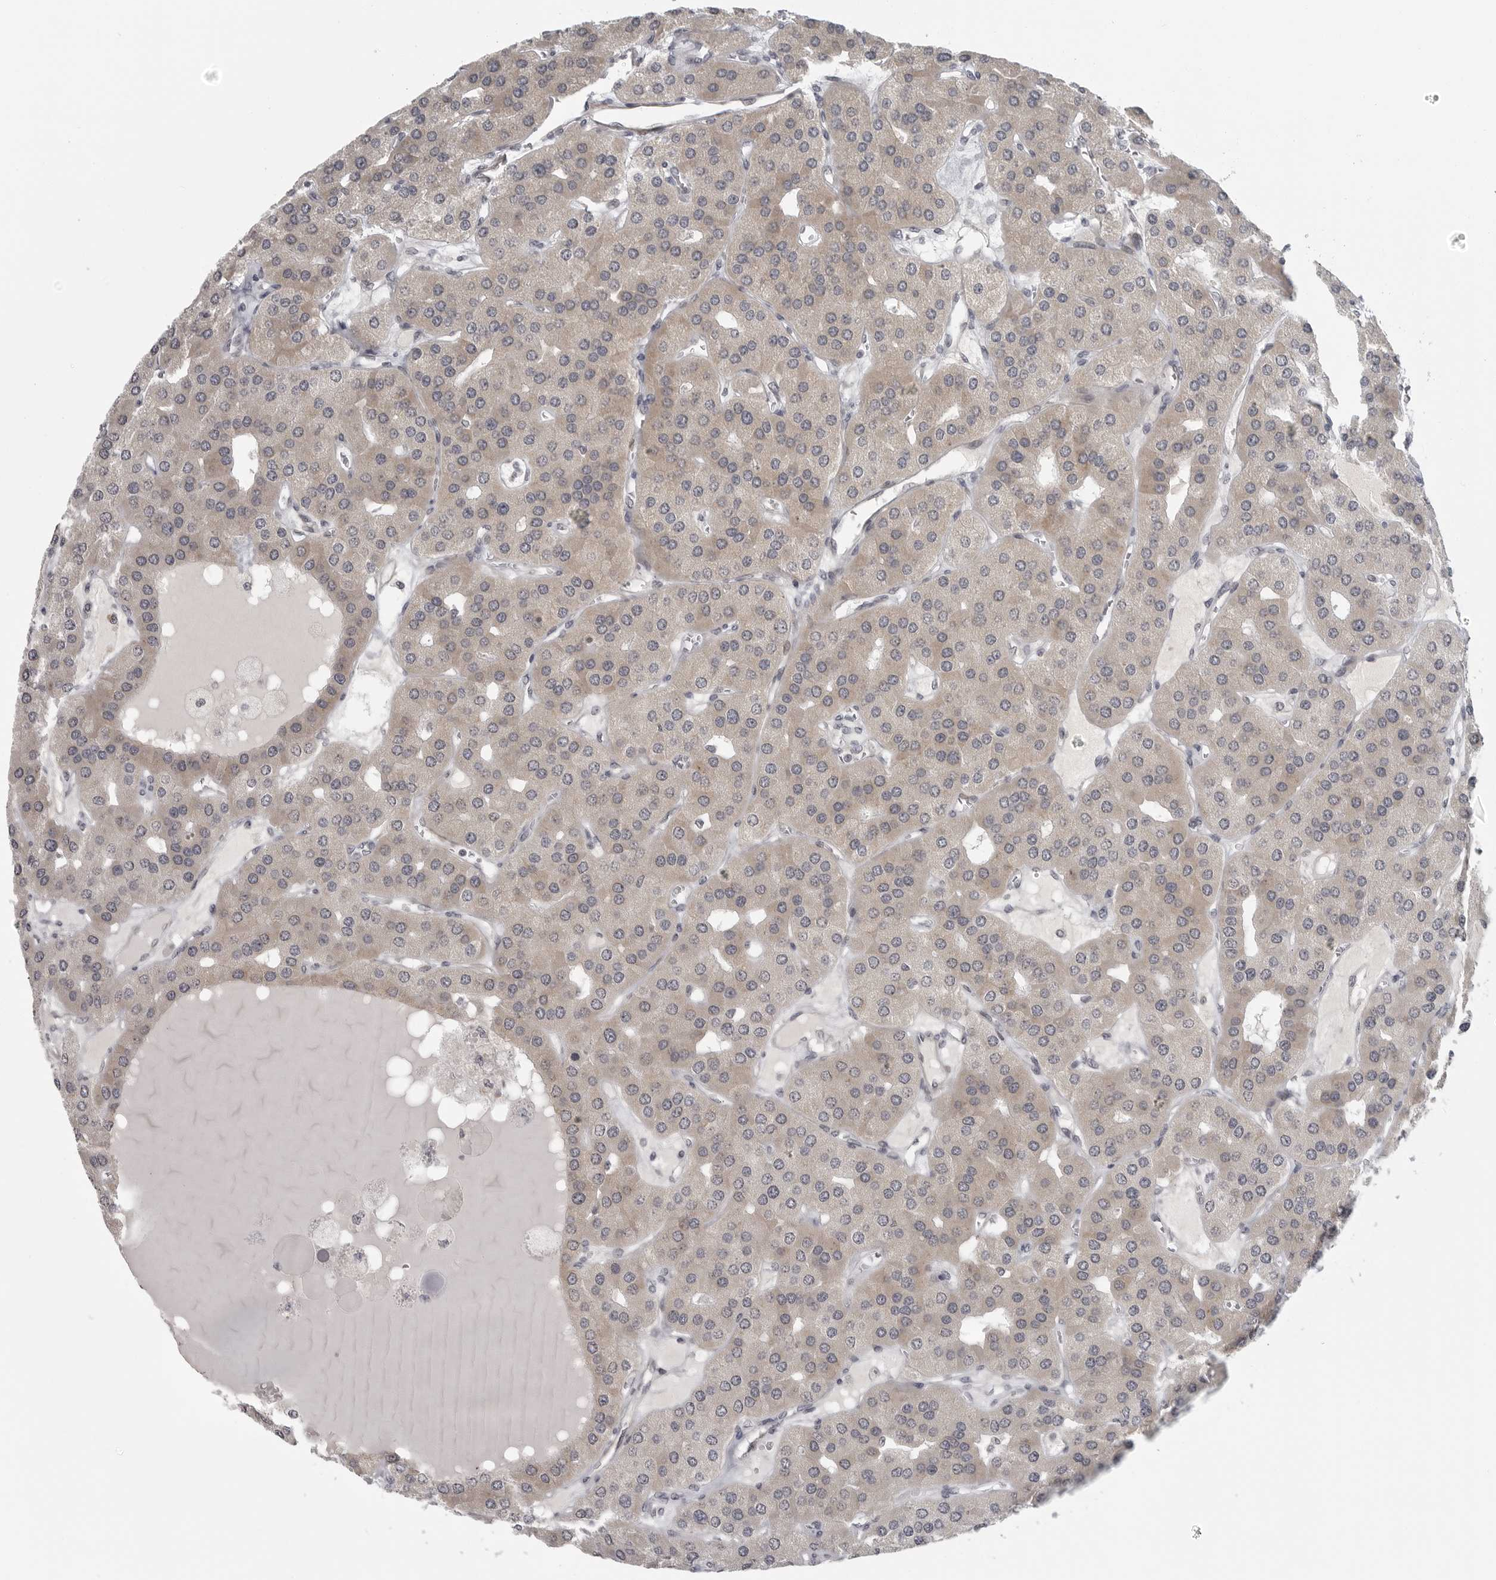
{"staining": {"intensity": "weak", "quantity": "25%-75%", "location": "cytoplasmic/membranous"}, "tissue": "parathyroid gland", "cell_type": "Glandular cells", "image_type": "normal", "snomed": [{"axis": "morphology", "description": "Normal tissue, NOS"}, {"axis": "morphology", "description": "Adenoma, NOS"}, {"axis": "topography", "description": "Parathyroid gland"}], "caption": "An IHC image of unremarkable tissue is shown. Protein staining in brown labels weak cytoplasmic/membranous positivity in parathyroid gland within glandular cells.", "gene": "TUT4", "patient": {"sex": "female", "age": 86}}